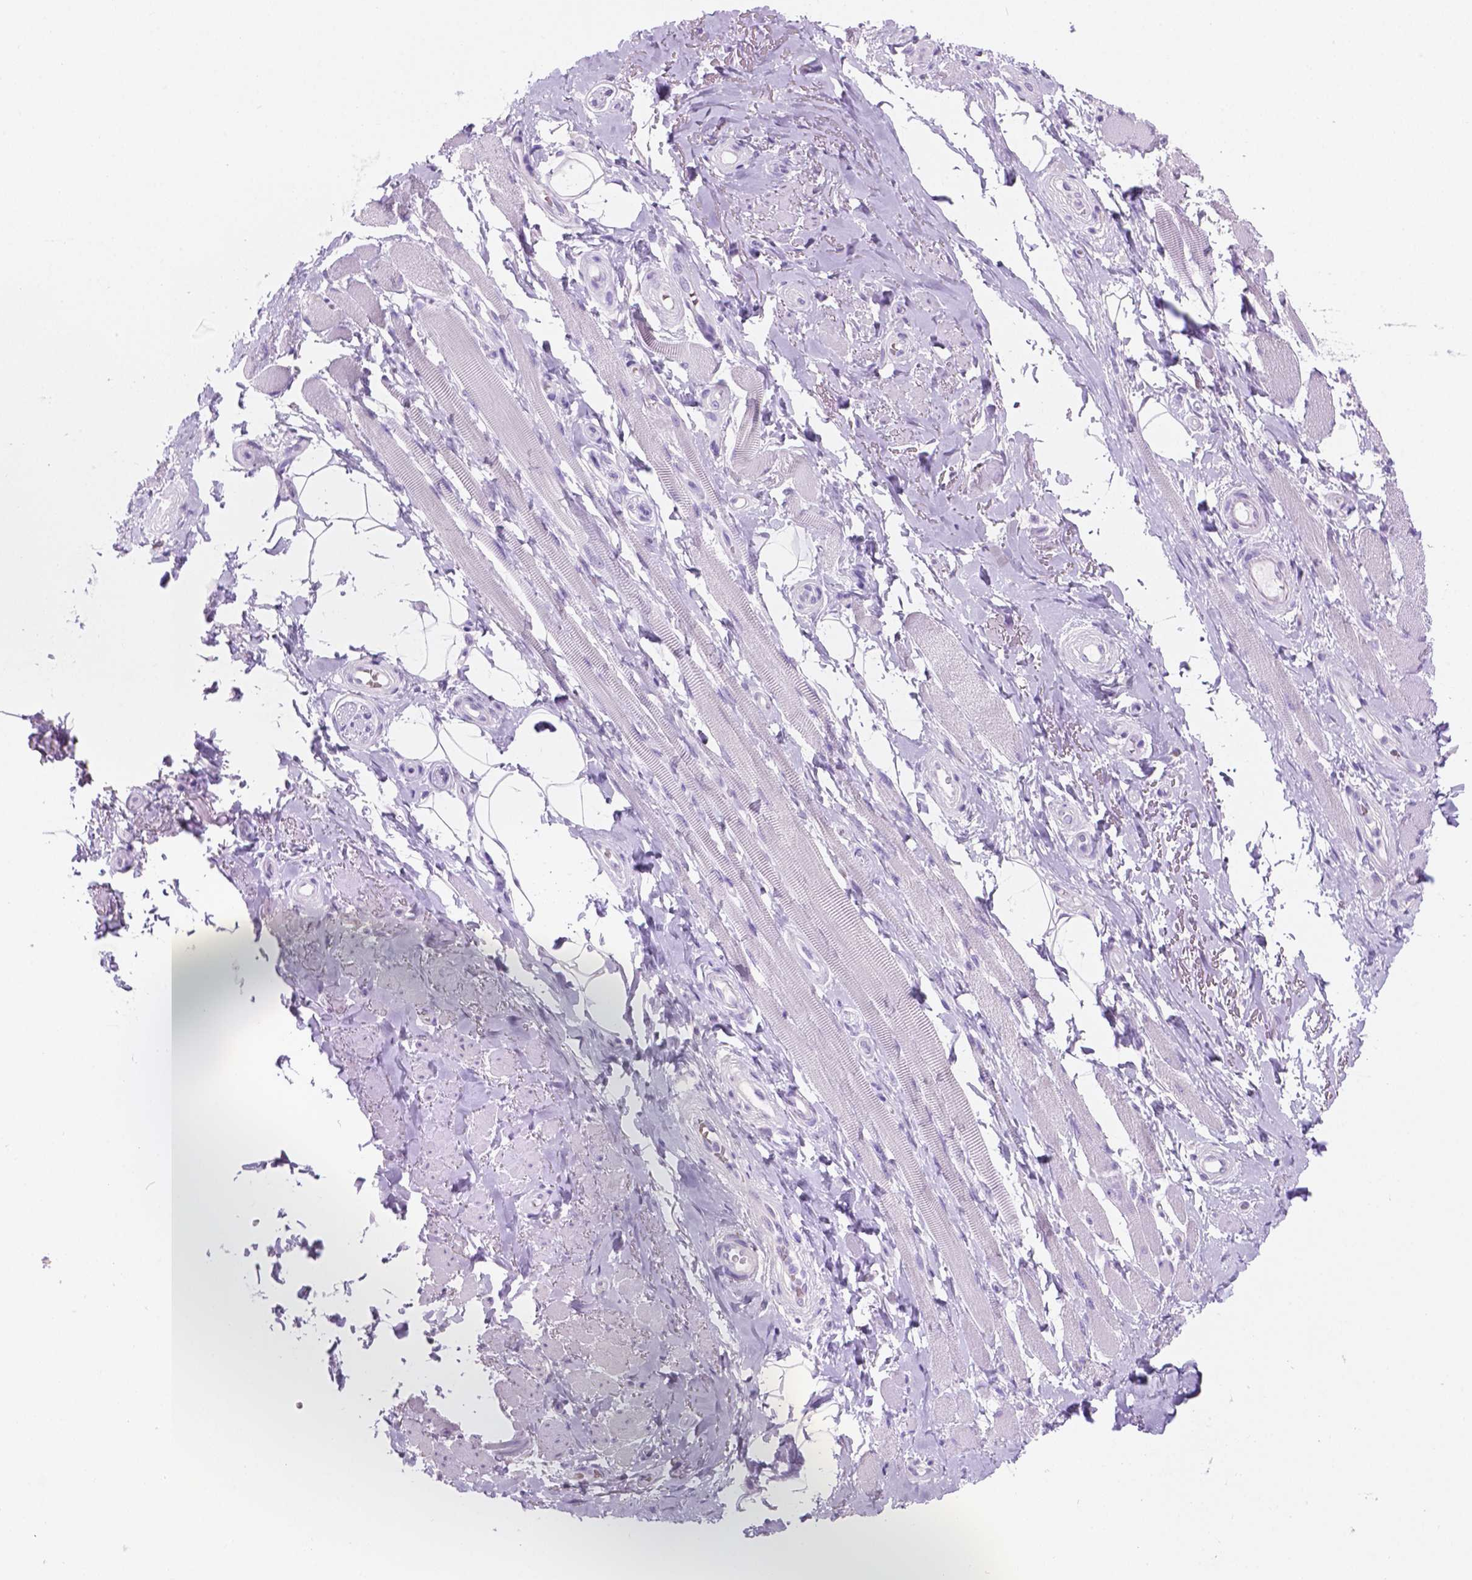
{"staining": {"intensity": "negative", "quantity": "none", "location": "none"}, "tissue": "adipose tissue", "cell_type": "Adipocytes", "image_type": "normal", "snomed": [{"axis": "morphology", "description": "Normal tissue, NOS"}, {"axis": "topography", "description": "Anal"}, {"axis": "topography", "description": "Peripheral nerve tissue"}], "caption": "DAB (3,3'-diaminobenzidine) immunohistochemical staining of benign adipose tissue exhibits no significant positivity in adipocytes.", "gene": "GRIN2B", "patient": {"sex": "male", "age": 53}}